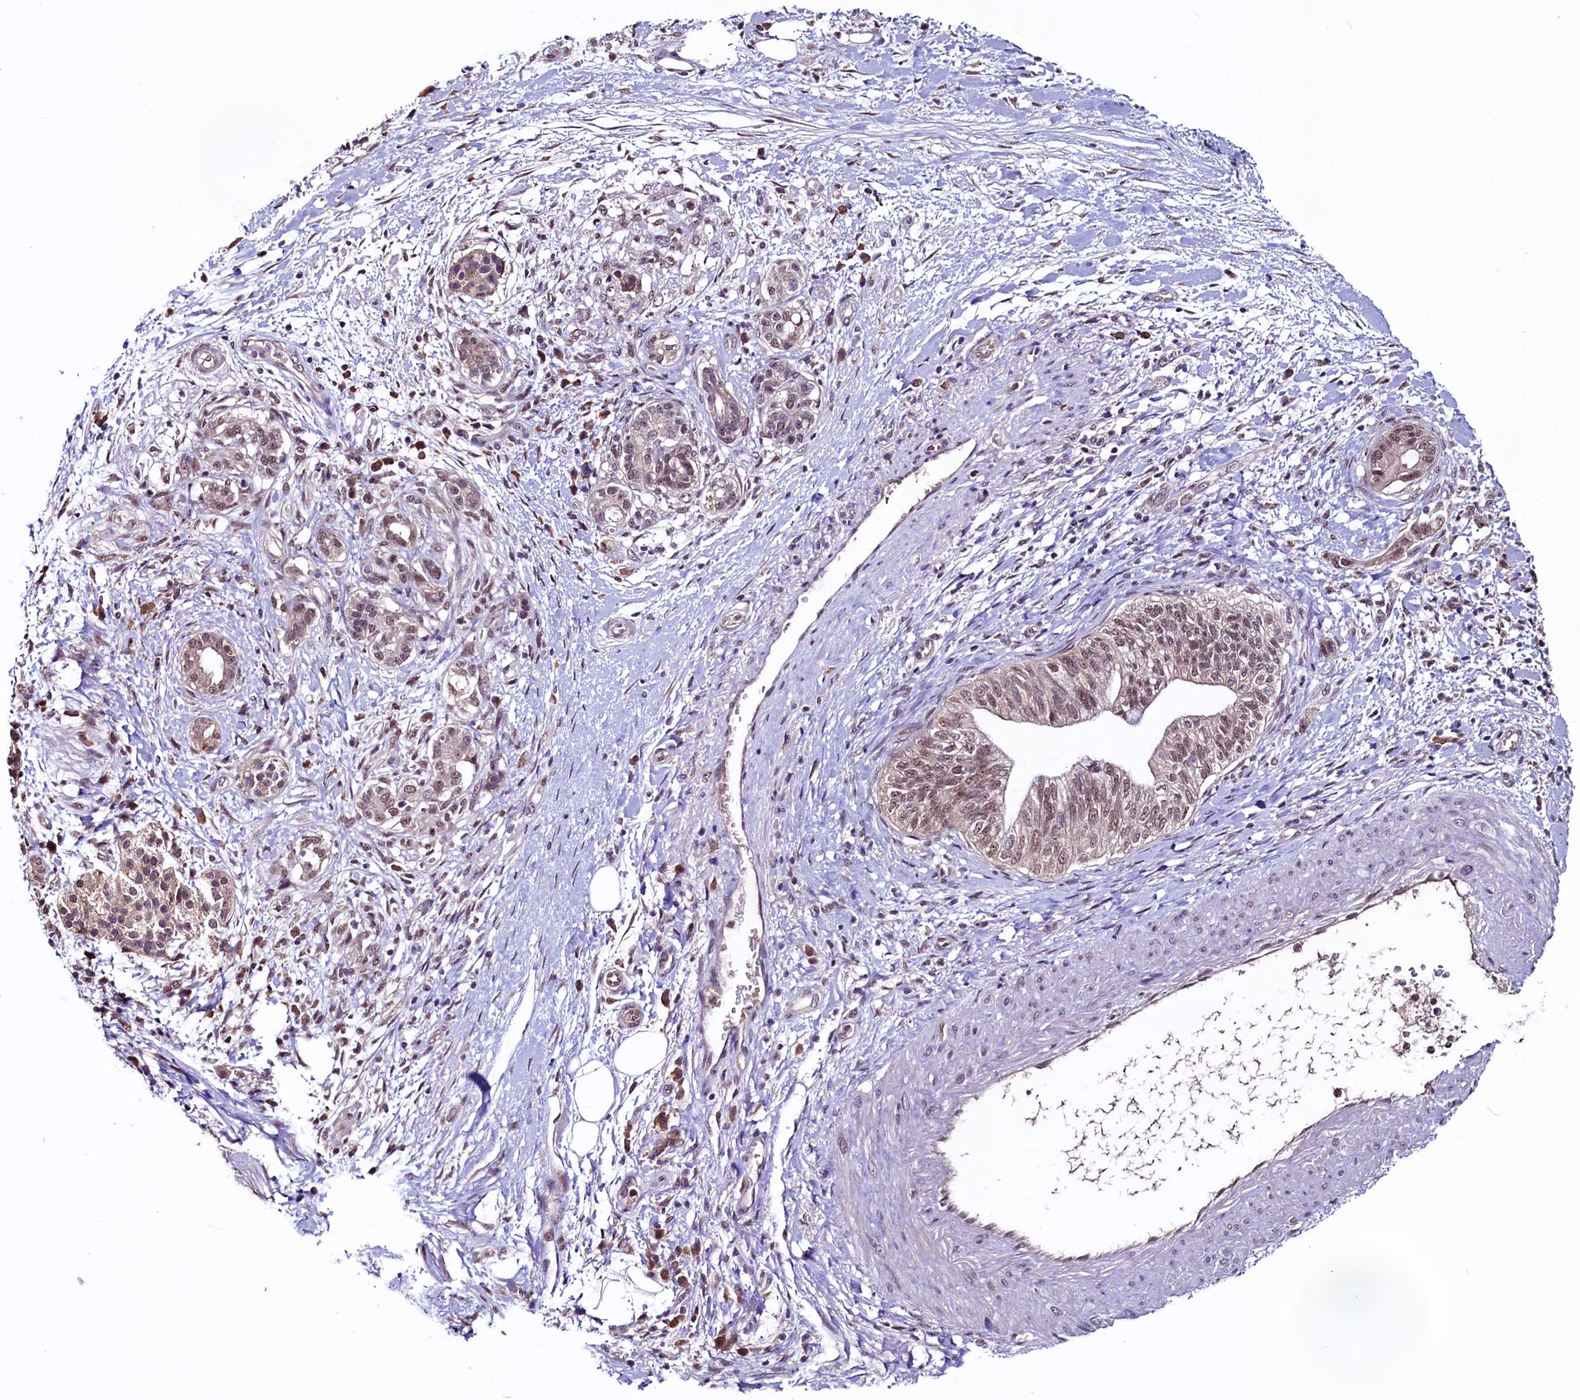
{"staining": {"intensity": "moderate", "quantity": ">75%", "location": "nuclear"}, "tissue": "pancreatic cancer", "cell_type": "Tumor cells", "image_type": "cancer", "snomed": [{"axis": "morphology", "description": "Adenocarcinoma, NOS"}, {"axis": "topography", "description": "Pancreas"}], "caption": "The micrograph reveals immunohistochemical staining of adenocarcinoma (pancreatic). There is moderate nuclear expression is present in about >75% of tumor cells.", "gene": "RNMT", "patient": {"sex": "female", "age": 73}}